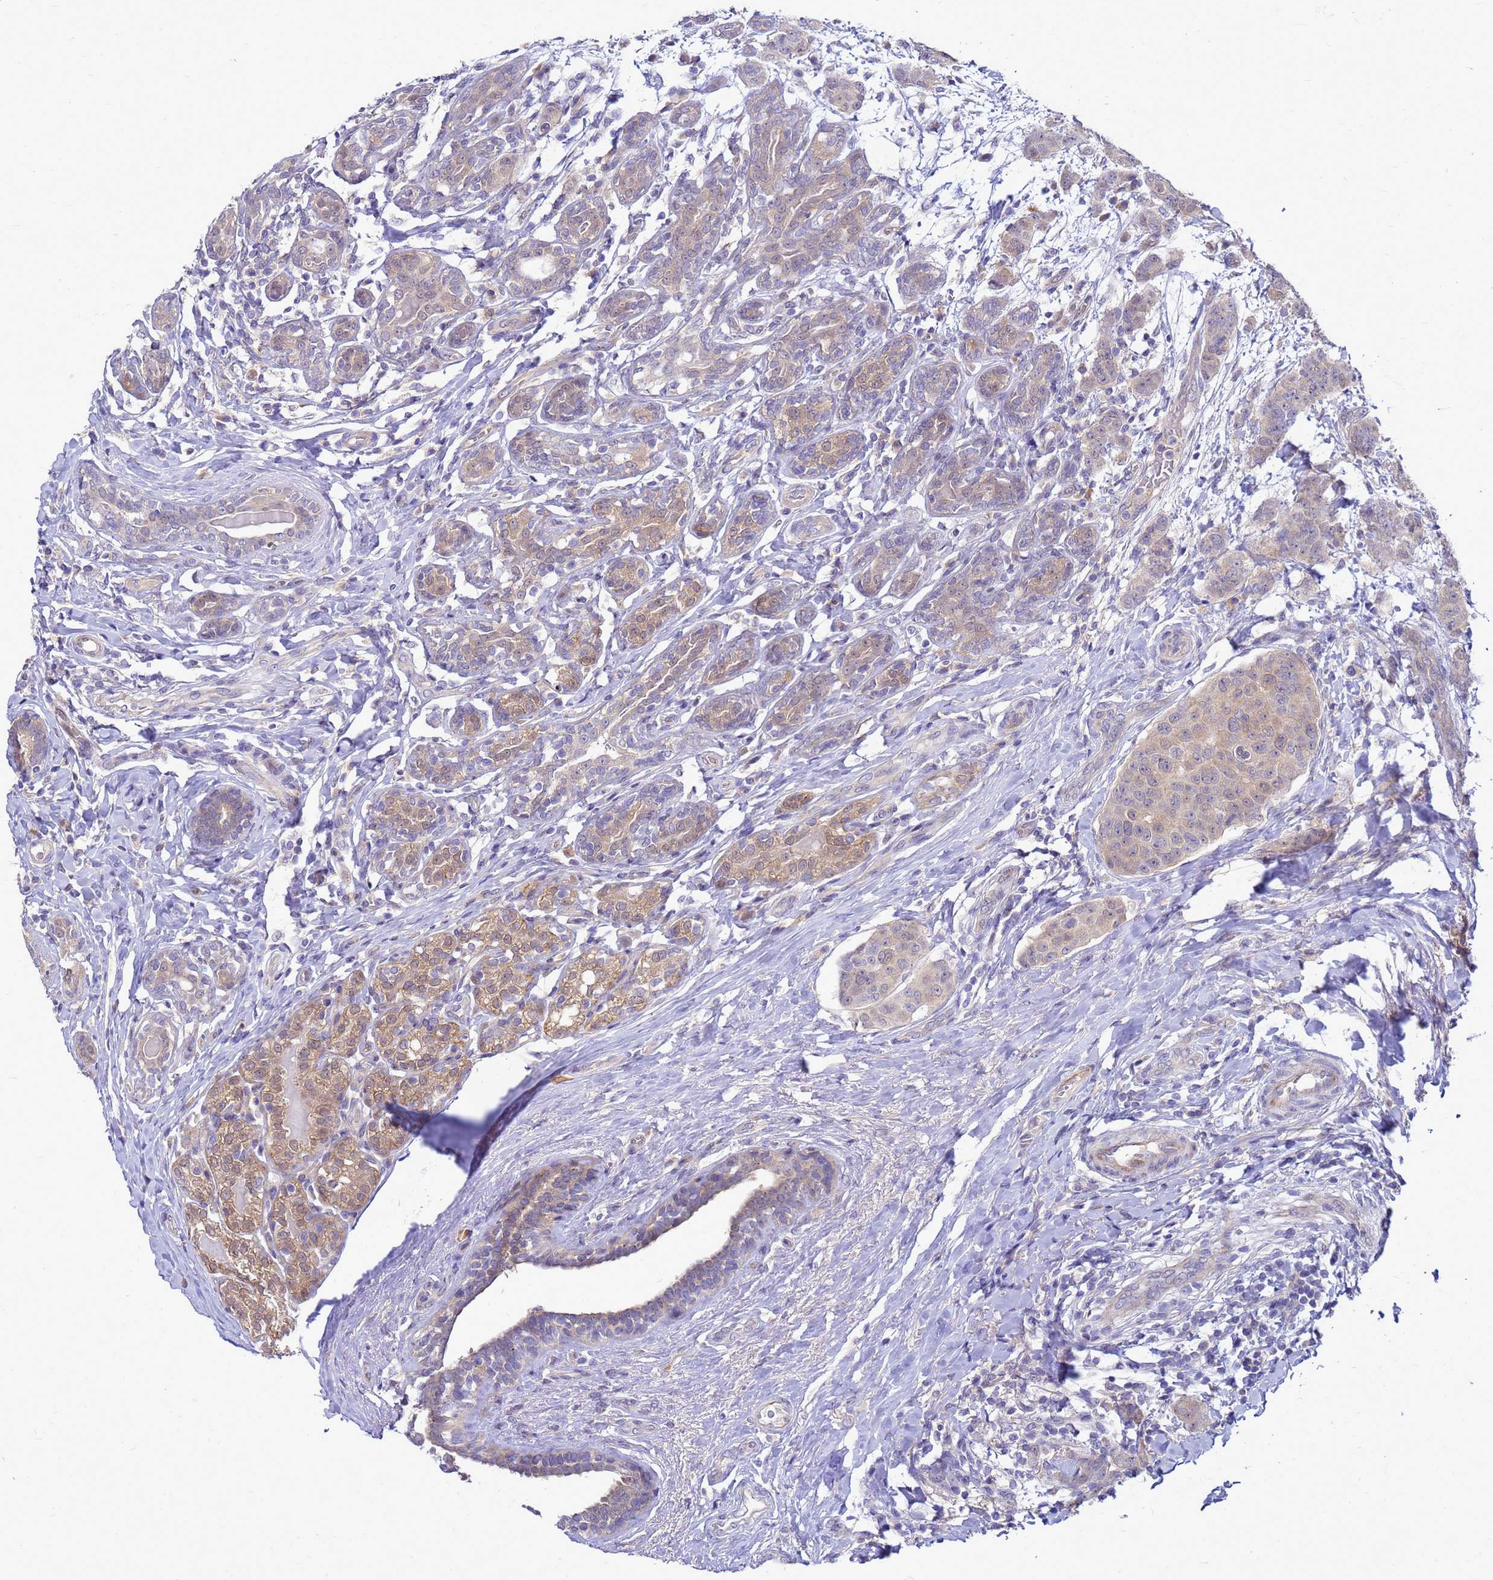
{"staining": {"intensity": "weak", "quantity": ">75%", "location": "cytoplasmic/membranous"}, "tissue": "breast cancer", "cell_type": "Tumor cells", "image_type": "cancer", "snomed": [{"axis": "morphology", "description": "Duct carcinoma"}, {"axis": "topography", "description": "Breast"}], "caption": "About >75% of tumor cells in breast cancer (invasive ductal carcinoma) exhibit weak cytoplasmic/membranous protein staining as visualized by brown immunohistochemical staining.", "gene": "ENOPH1", "patient": {"sex": "female", "age": 40}}